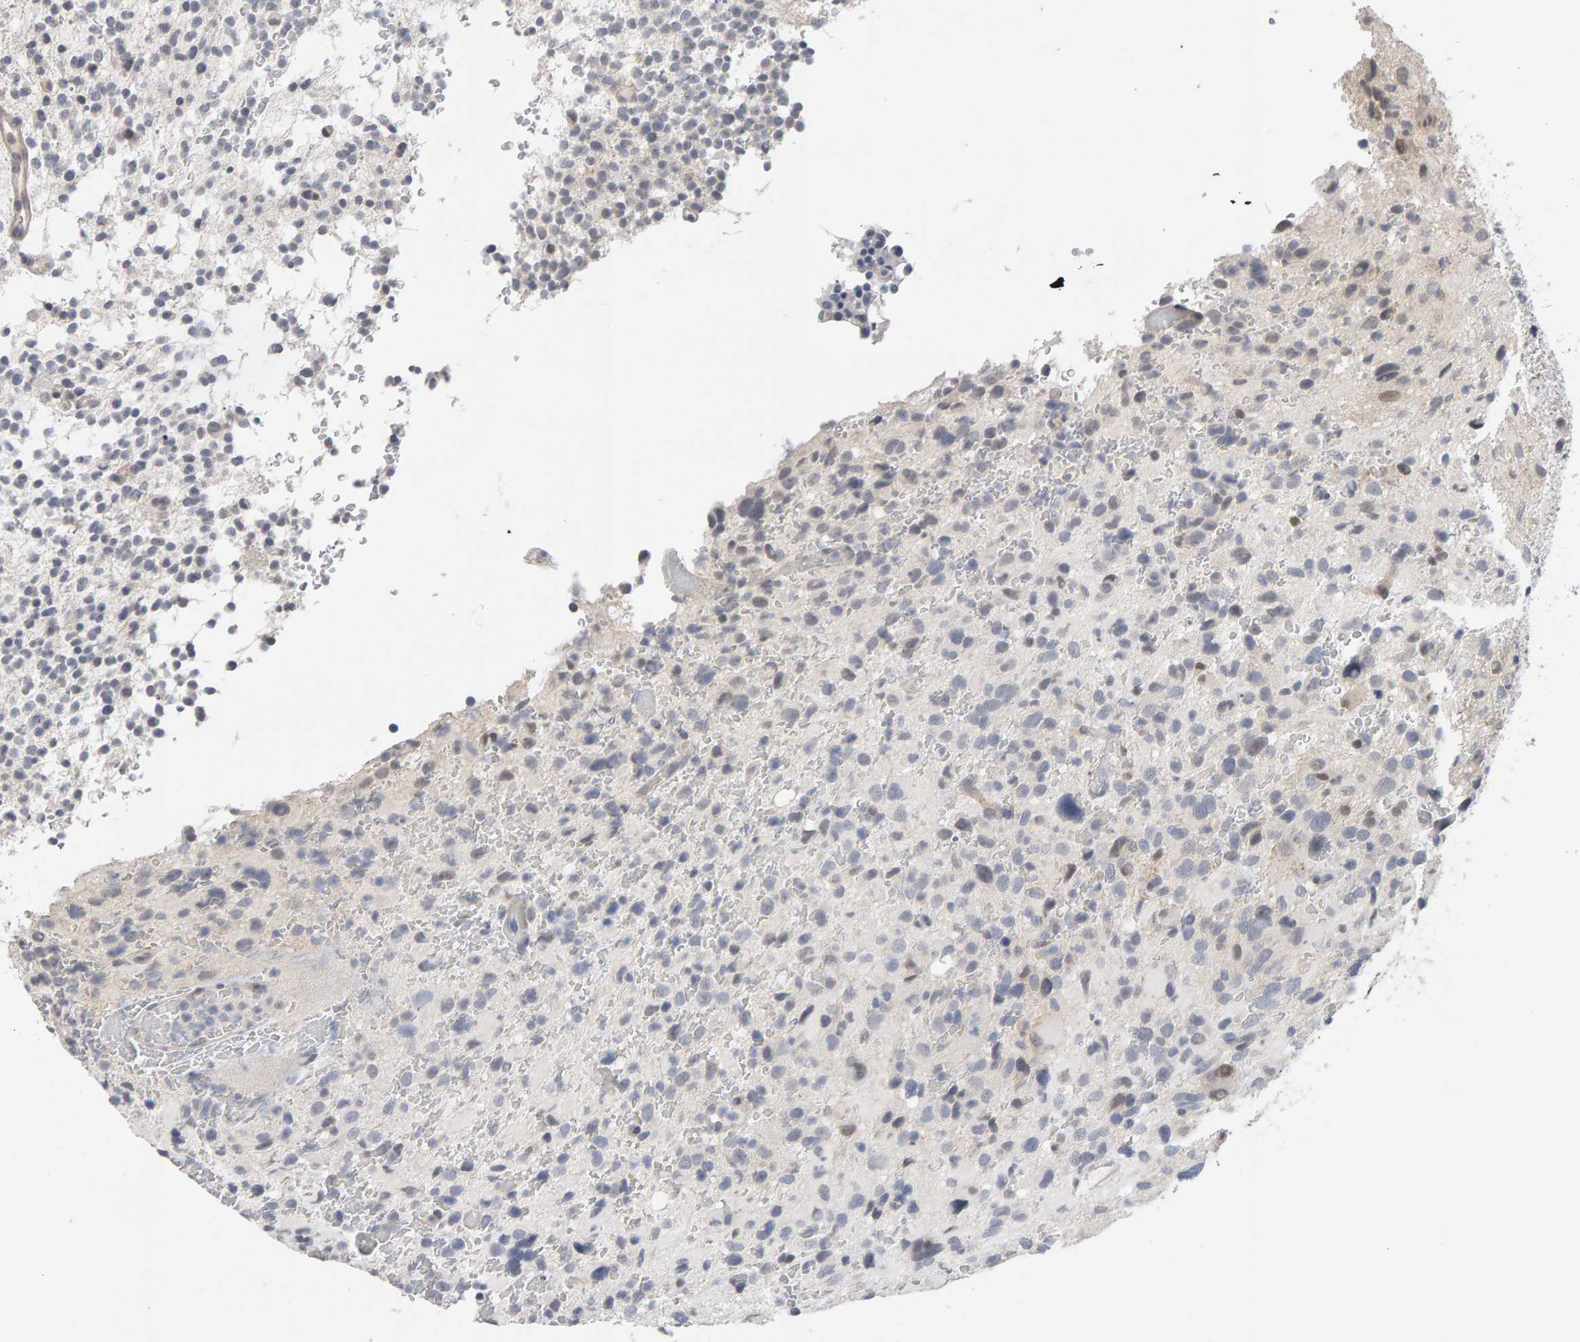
{"staining": {"intensity": "weak", "quantity": "<25%", "location": "nuclear"}, "tissue": "glioma", "cell_type": "Tumor cells", "image_type": "cancer", "snomed": [{"axis": "morphology", "description": "Glioma, malignant, High grade"}, {"axis": "topography", "description": "Brain"}], "caption": "IHC histopathology image of malignant glioma (high-grade) stained for a protein (brown), which reveals no staining in tumor cells.", "gene": "HNF4A", "patient": {"sex": "male", "age": 48}}